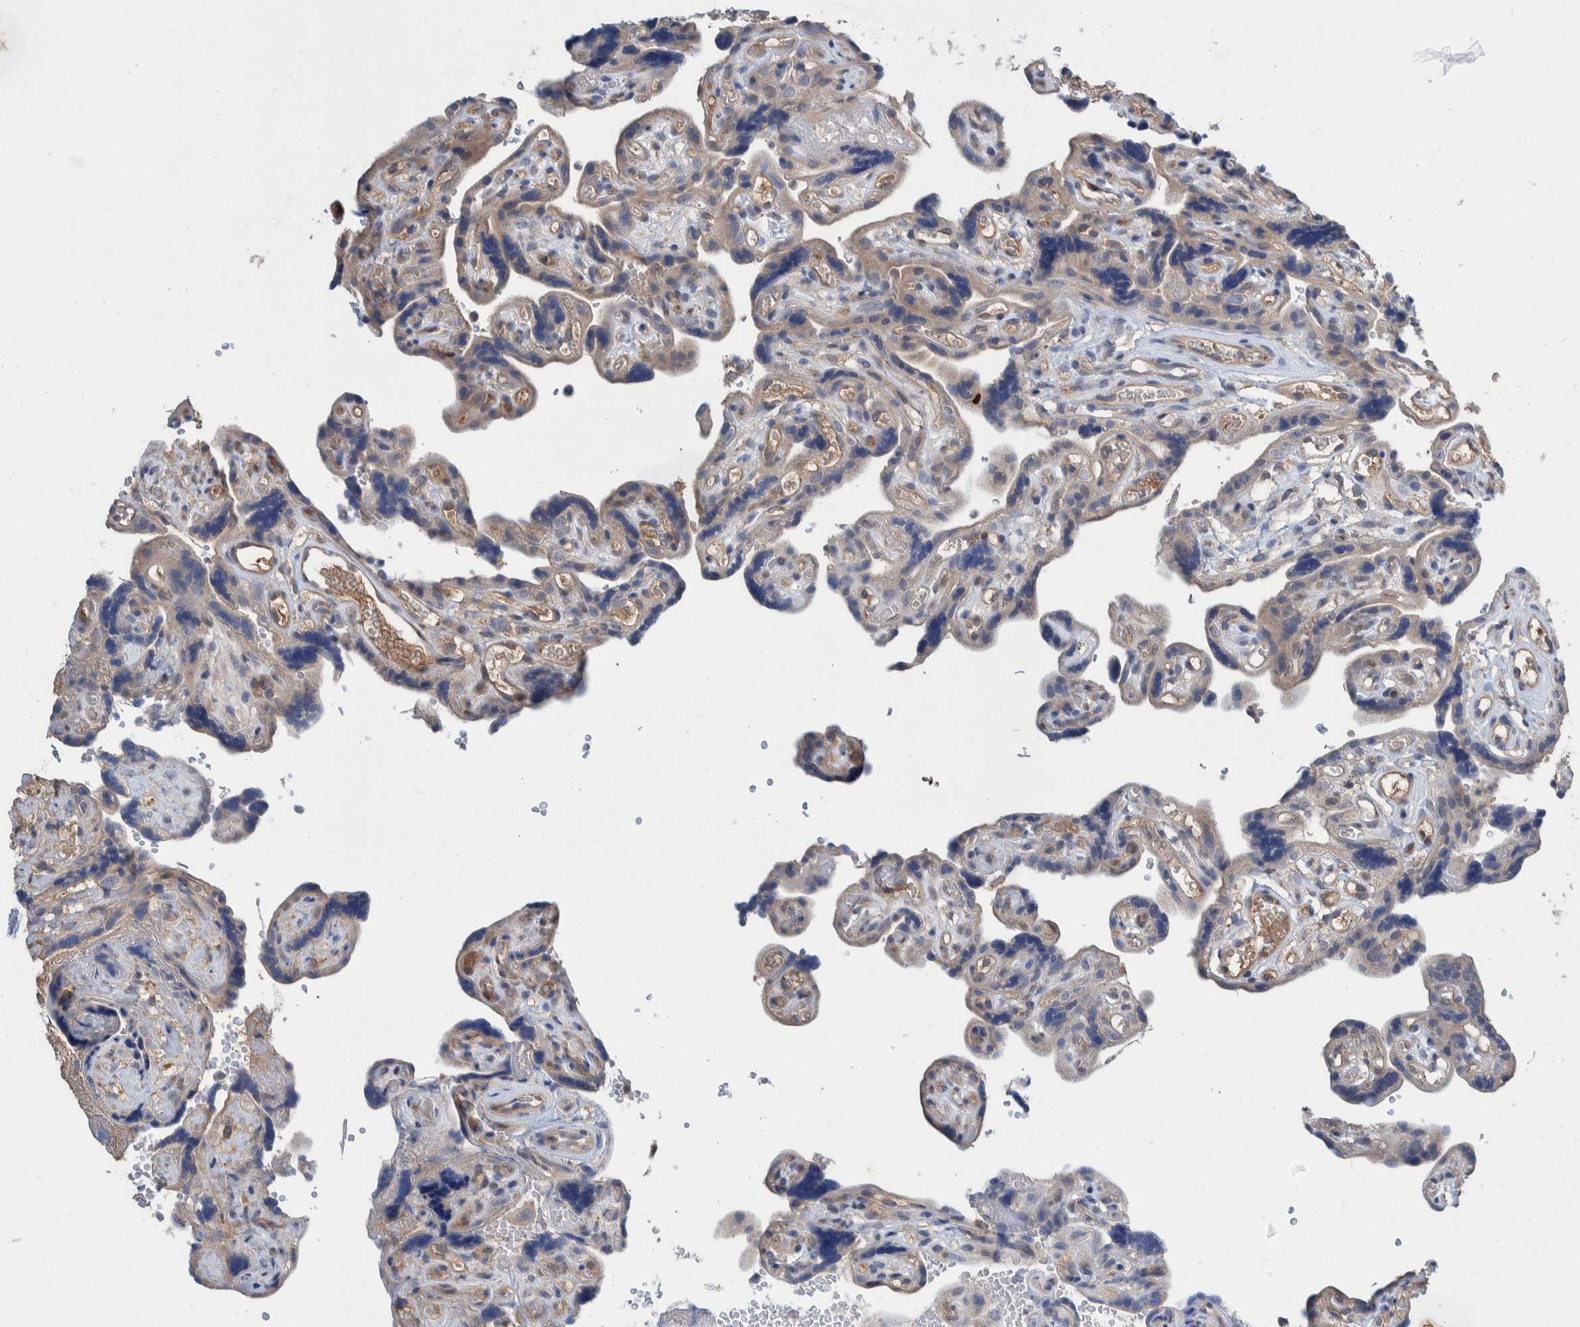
{"staining": {"intensity": "weak", "quantity": "25%-75%", "location": "cytoplasmic/membranous"}, "tissue": "placenta", "cell_type": "Trophoblastic cells", "image_type": "normal", "snomed": [{"axis": "morphology", "description": "Normal tissue, NOS"}, {"axis": "topography", "description": "Placenta"}], "caption": "Trophoblastic cells demonstrate low levels of weak cytoplasmic/membranous expression in about 25%-75% of cells in unremarkable placenta.", "gene": "PLPBP", "patient": {"sex": "female", "age": 30}}